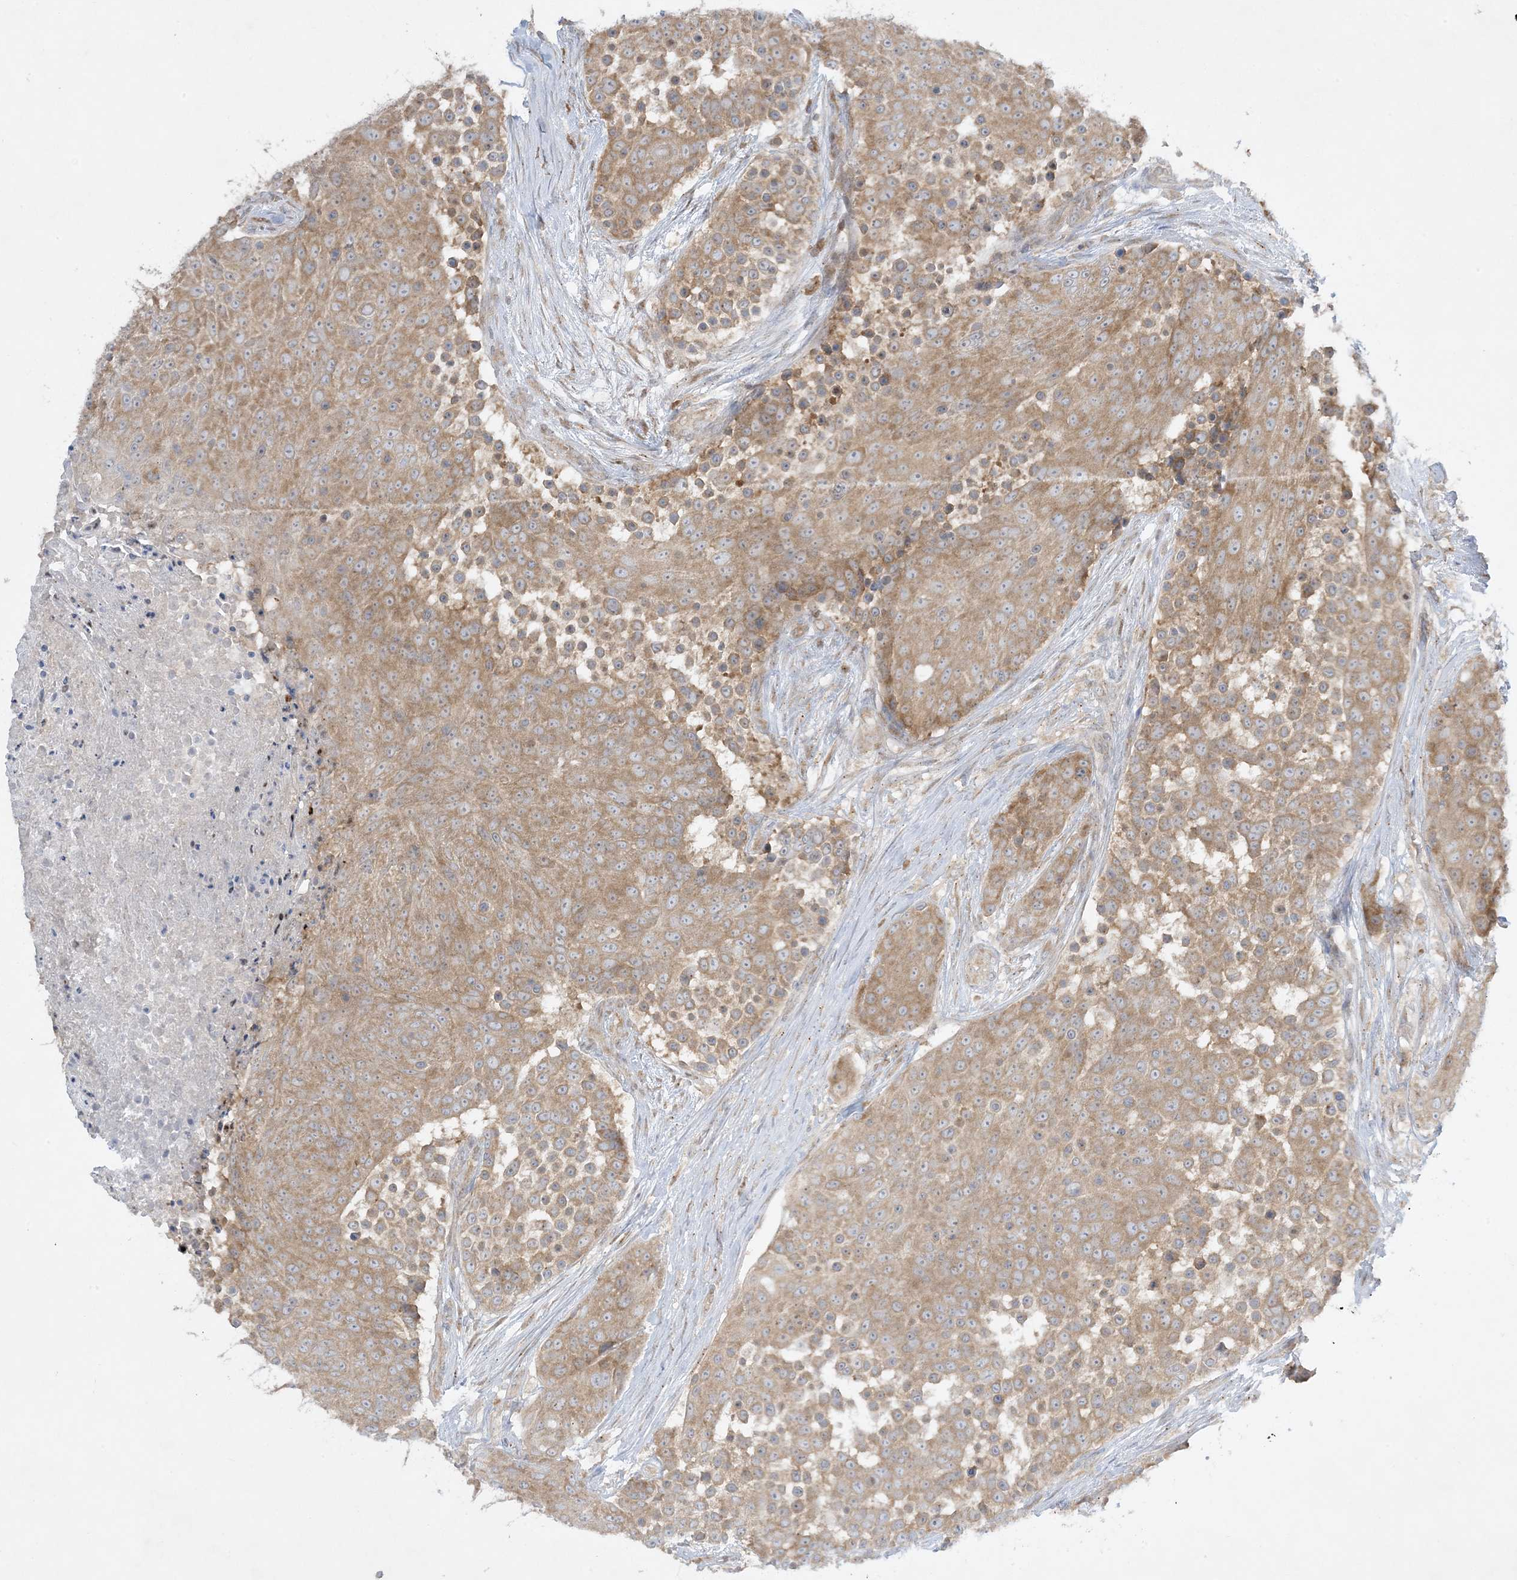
{"staining": {"intensity": "moderate", "quantity": ">75%", "location": "cytoplasmic/membranous"}, "tissue": "urothelial cancer", "cell_type": "Tumor cells", "image_type": "cancer", "snomed": [{"axis": "morphology", "description": "Urothelial carcinoma, High grade"}, {"axis": "topography", "description": "Urinary bladder"}], "caption": "A photomicrograph showing moderate cytoplasmic/membranous expression in about >75% of tumor cells in high-grade urothelial carcinoma, as visualized by brown immunohistochemical staining.", "gene": "RPP40", "patient": {"sex": "female", "age": 63}}